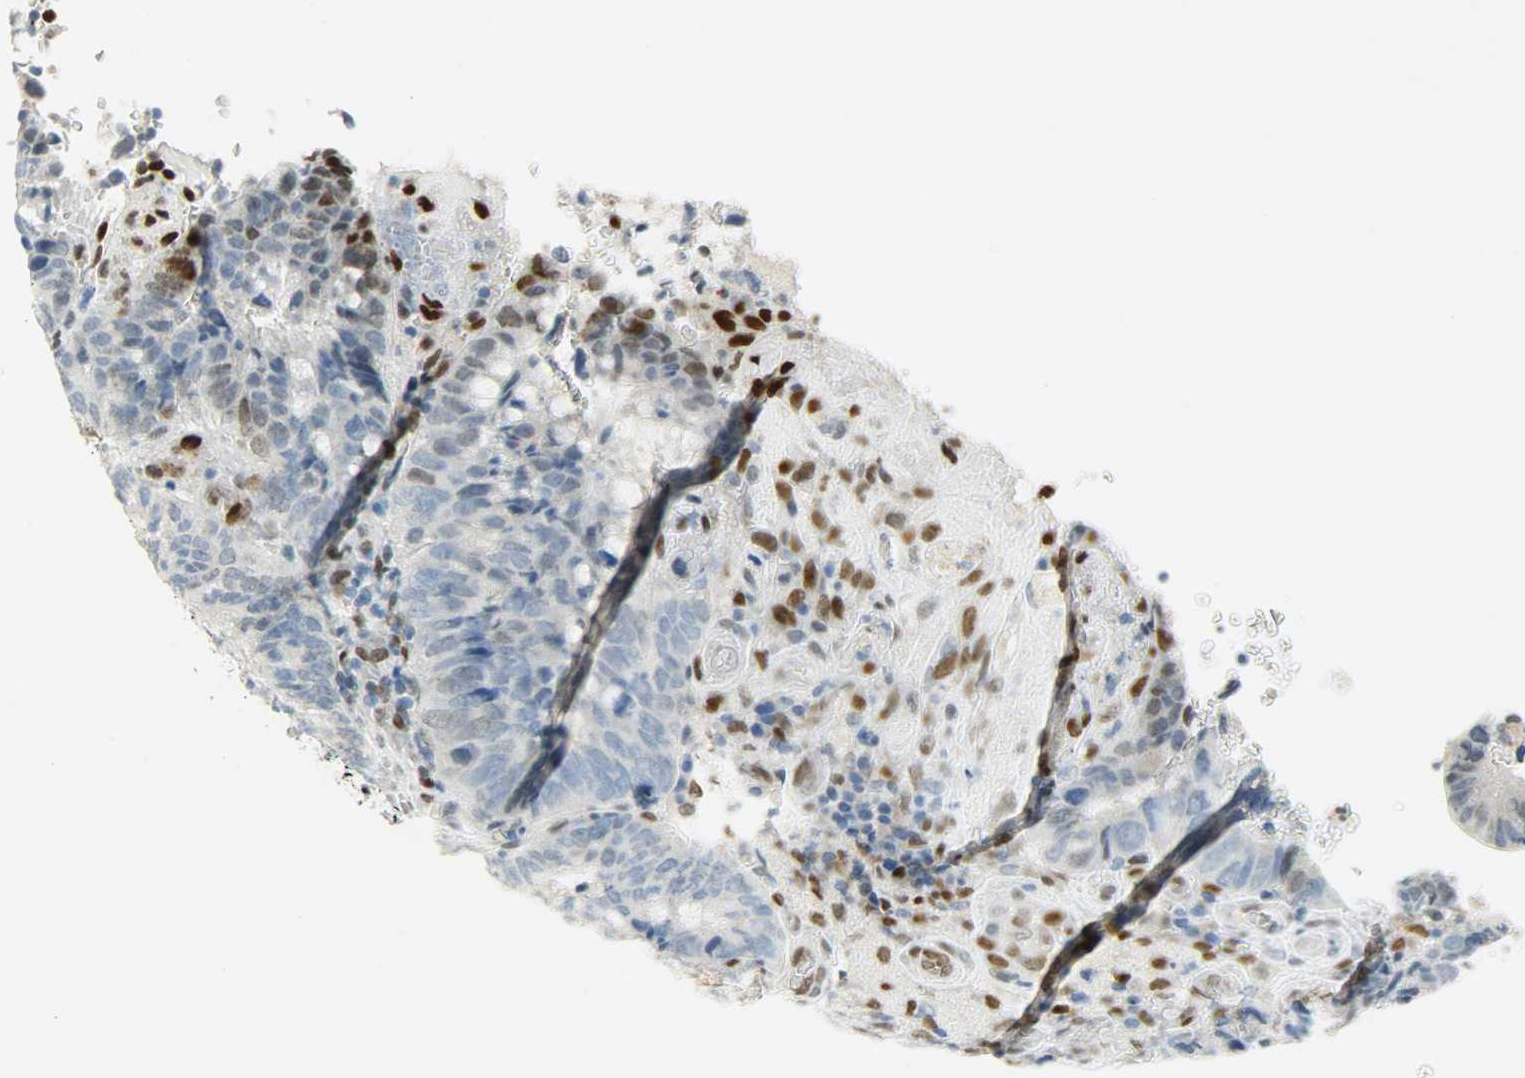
{"staining": {"intensity": "weak", "quantity": "<25%", "location": "nuclear"}, "tissue": "colorectal cancer", "cell_type": "Tumor cells", "image_type": "cancer", "snomed": [{"axis": "morphology", "description": "Normal tissue, NOS"}, {"axis": "morphology", "description": "Adenocarcinoma, NOS"}, {"axis": "topography", "description": "Rectum"}, {"axis": "topography", "description": "Peripheral nerve tissue"}], "caption": "The image shows no significant expression in tumor cells of colorectal adenocarcinoma.", "gene": "JUNB", "patient": {"sex": "male", "age": 92}}